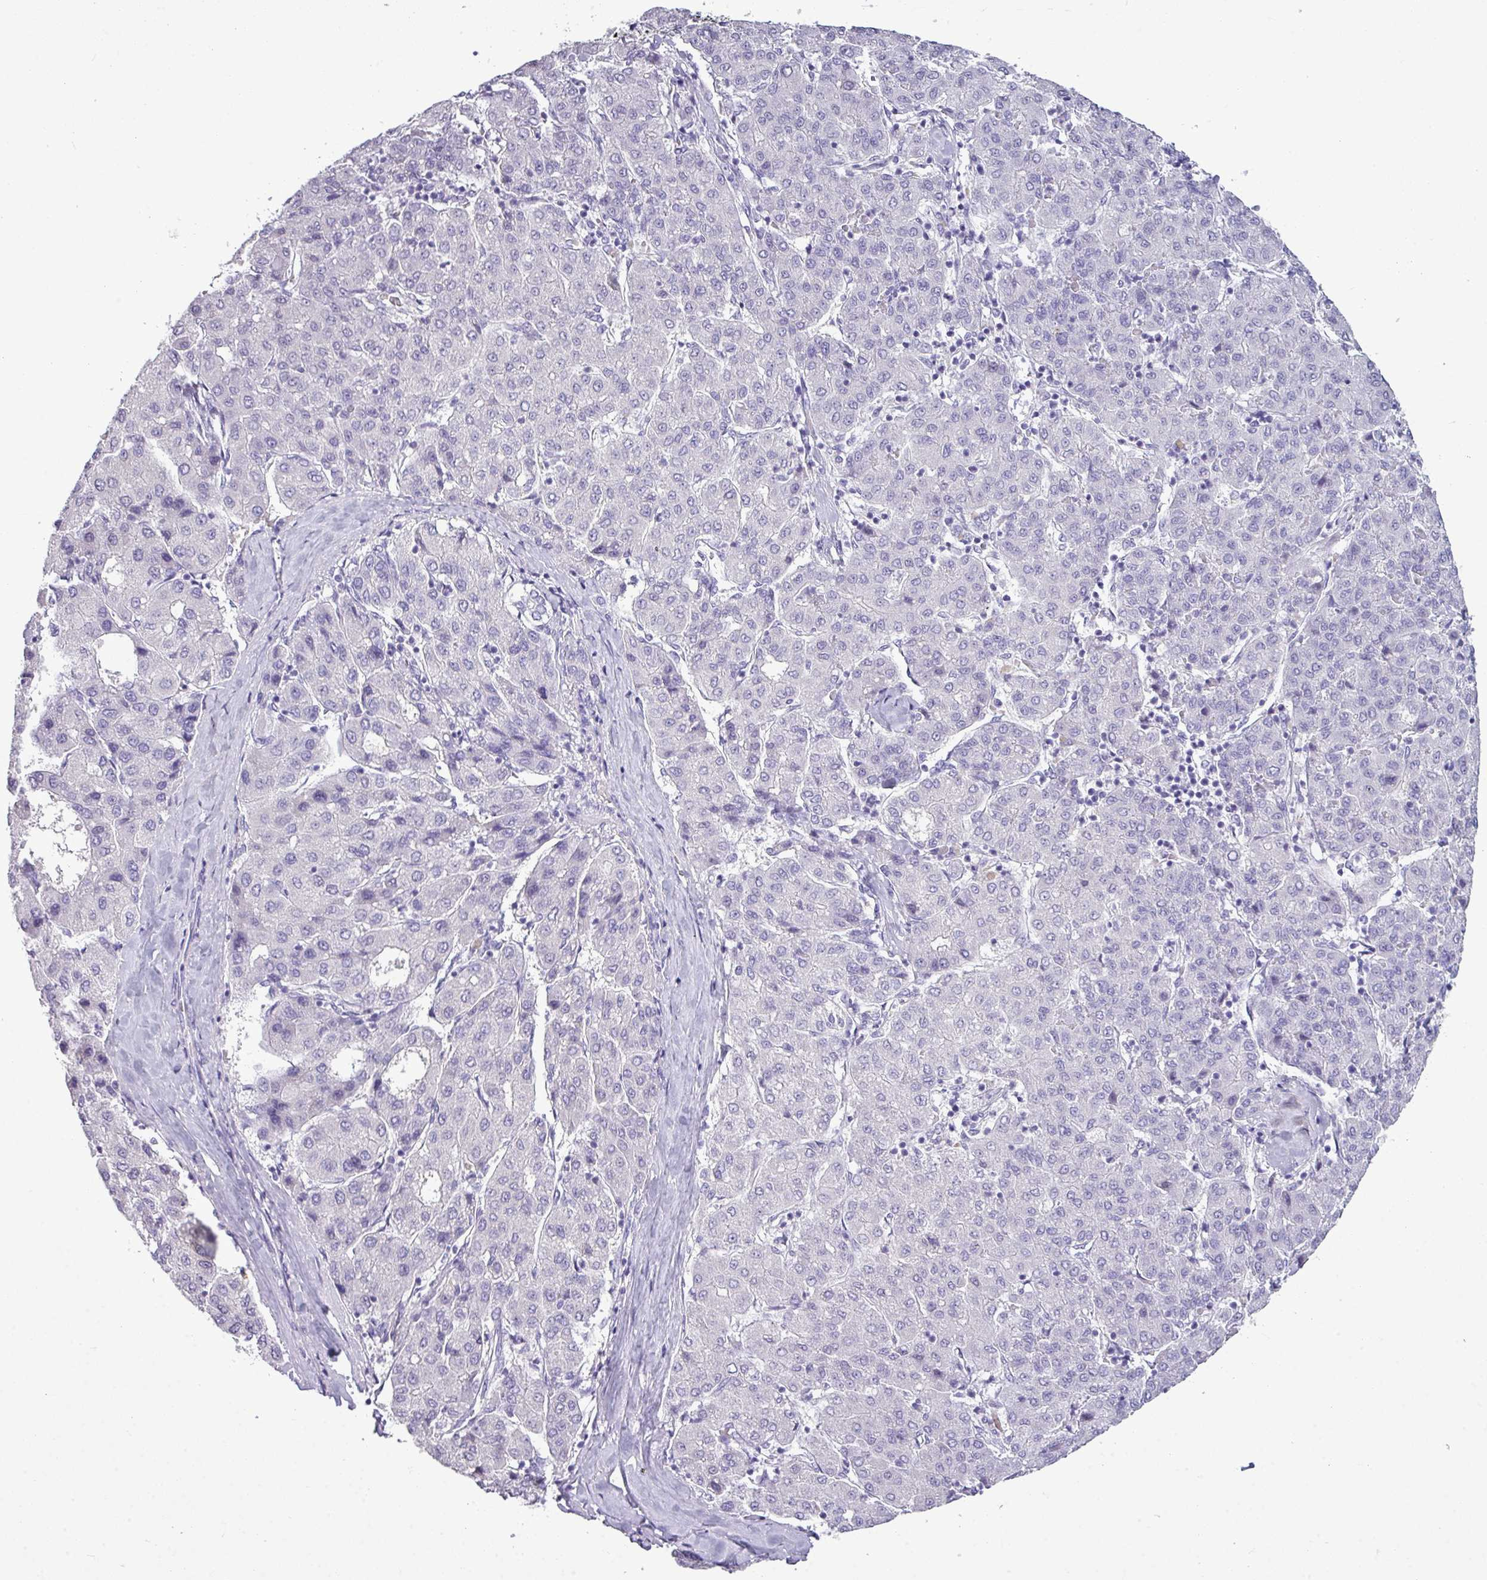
{"staining": {"intensity": "negative", "quantity": "none", "location": "none"}, "tissue": "liver cancer", "cell_type": "Tumor cells", "image_type": "cancer", "snomed": [{"axis": "morphology", "description": "Carcinoma, Hepatocellular, NOS"}, {"axis": "topography", "description": "Liver"}], "caption": "A micrograph of liver cancer stained for a protein displays no brown staining in tumor cells.", "gene": "TMEM91", "patient": {"sex": "male", "age": 65}}